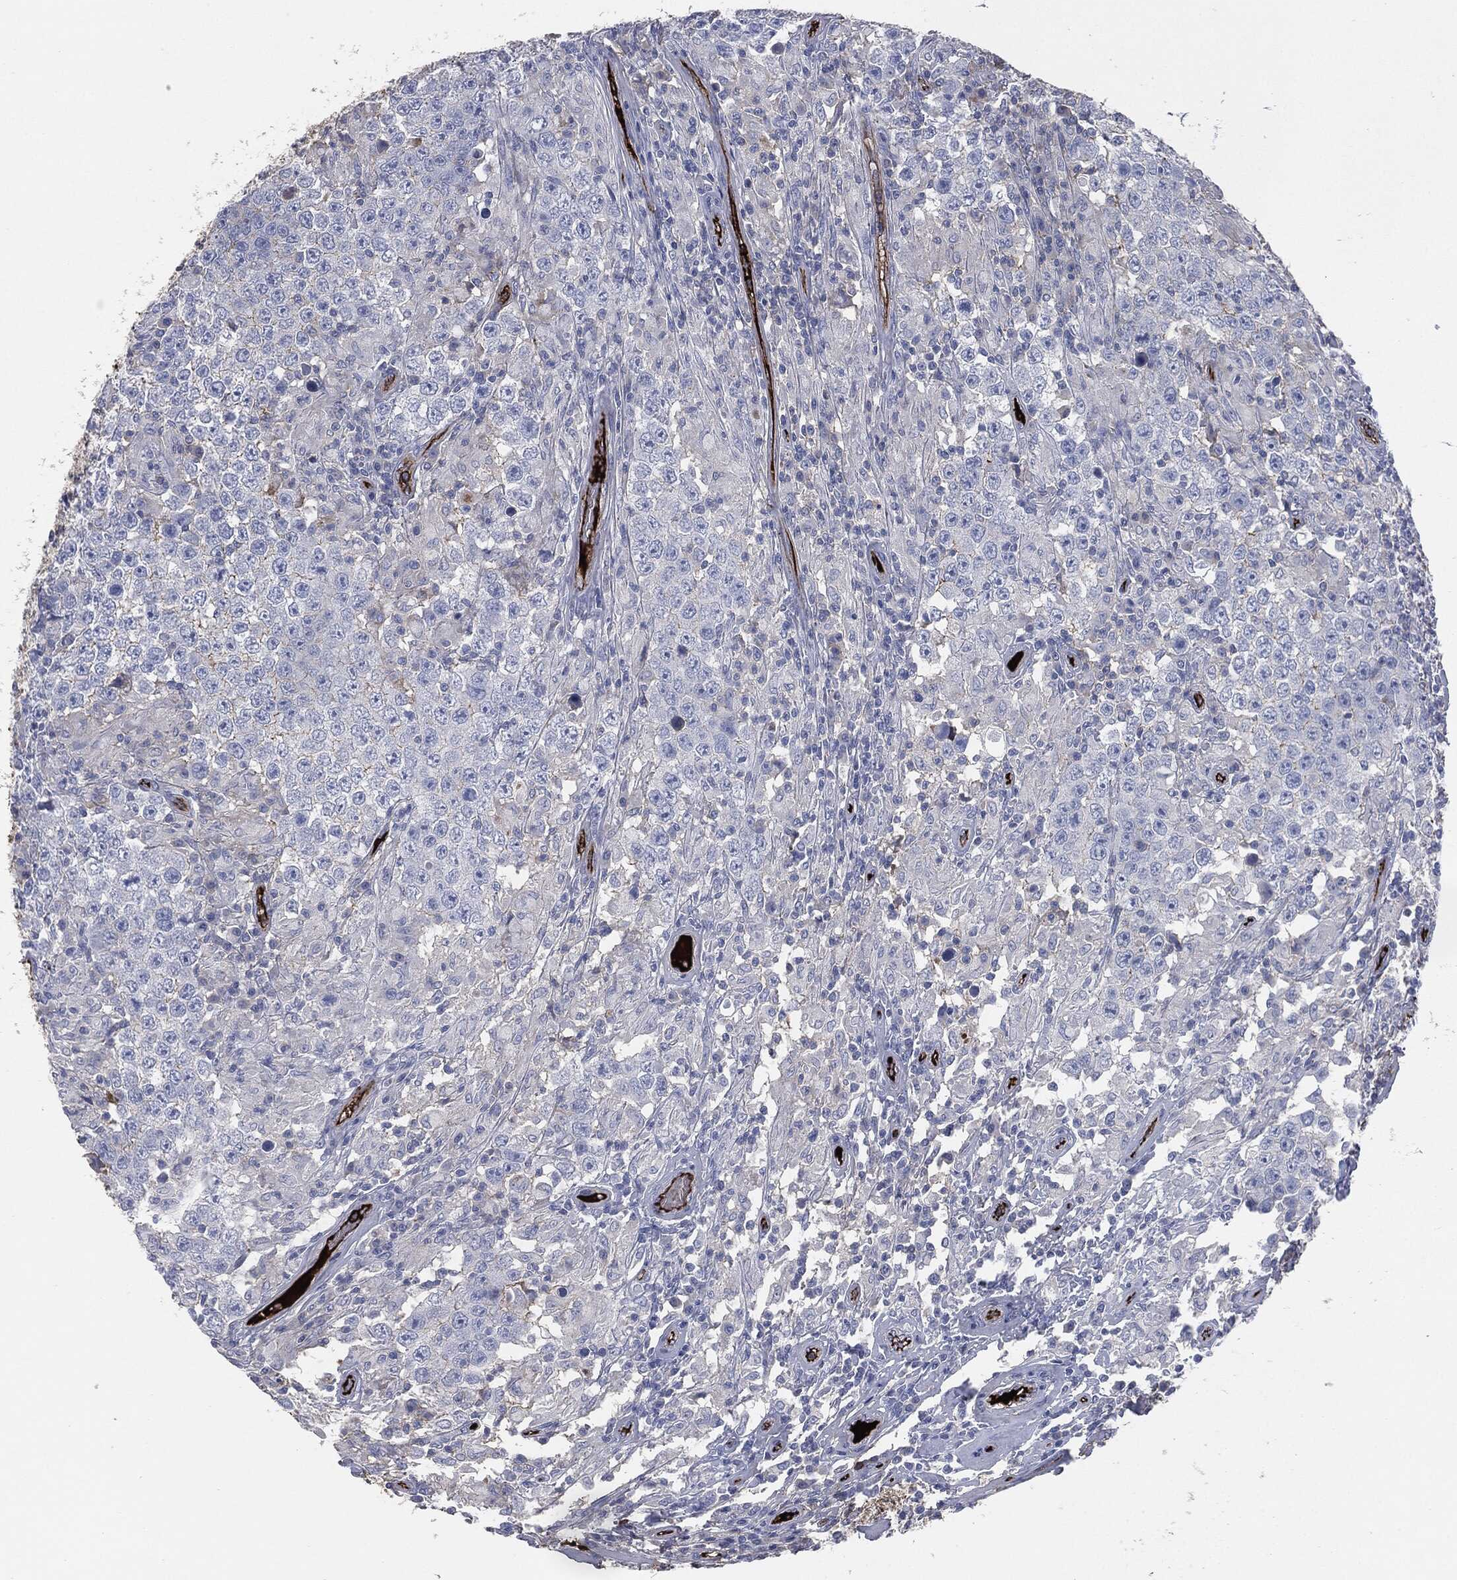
{"staining": {"intensity": "negative", "quantity": "none", "location": "none"}, "tissue": "testis cancer", "cell_type": "Tumor cells", "image_type": "cancer", "snomed": [{"axis": "morphology", "description": "Seminoma, NOS"}, {"axis": "morphology", "description": "Carcinoma, Embryonal, NOS"}, {"axis": "topography", "description": "Testis"}], "caption": "IHC of human seminoma (testis) exhibits no staining in tumor cells.", "gene": "APOB", "patient": {"sex": "male", "age": 41}}